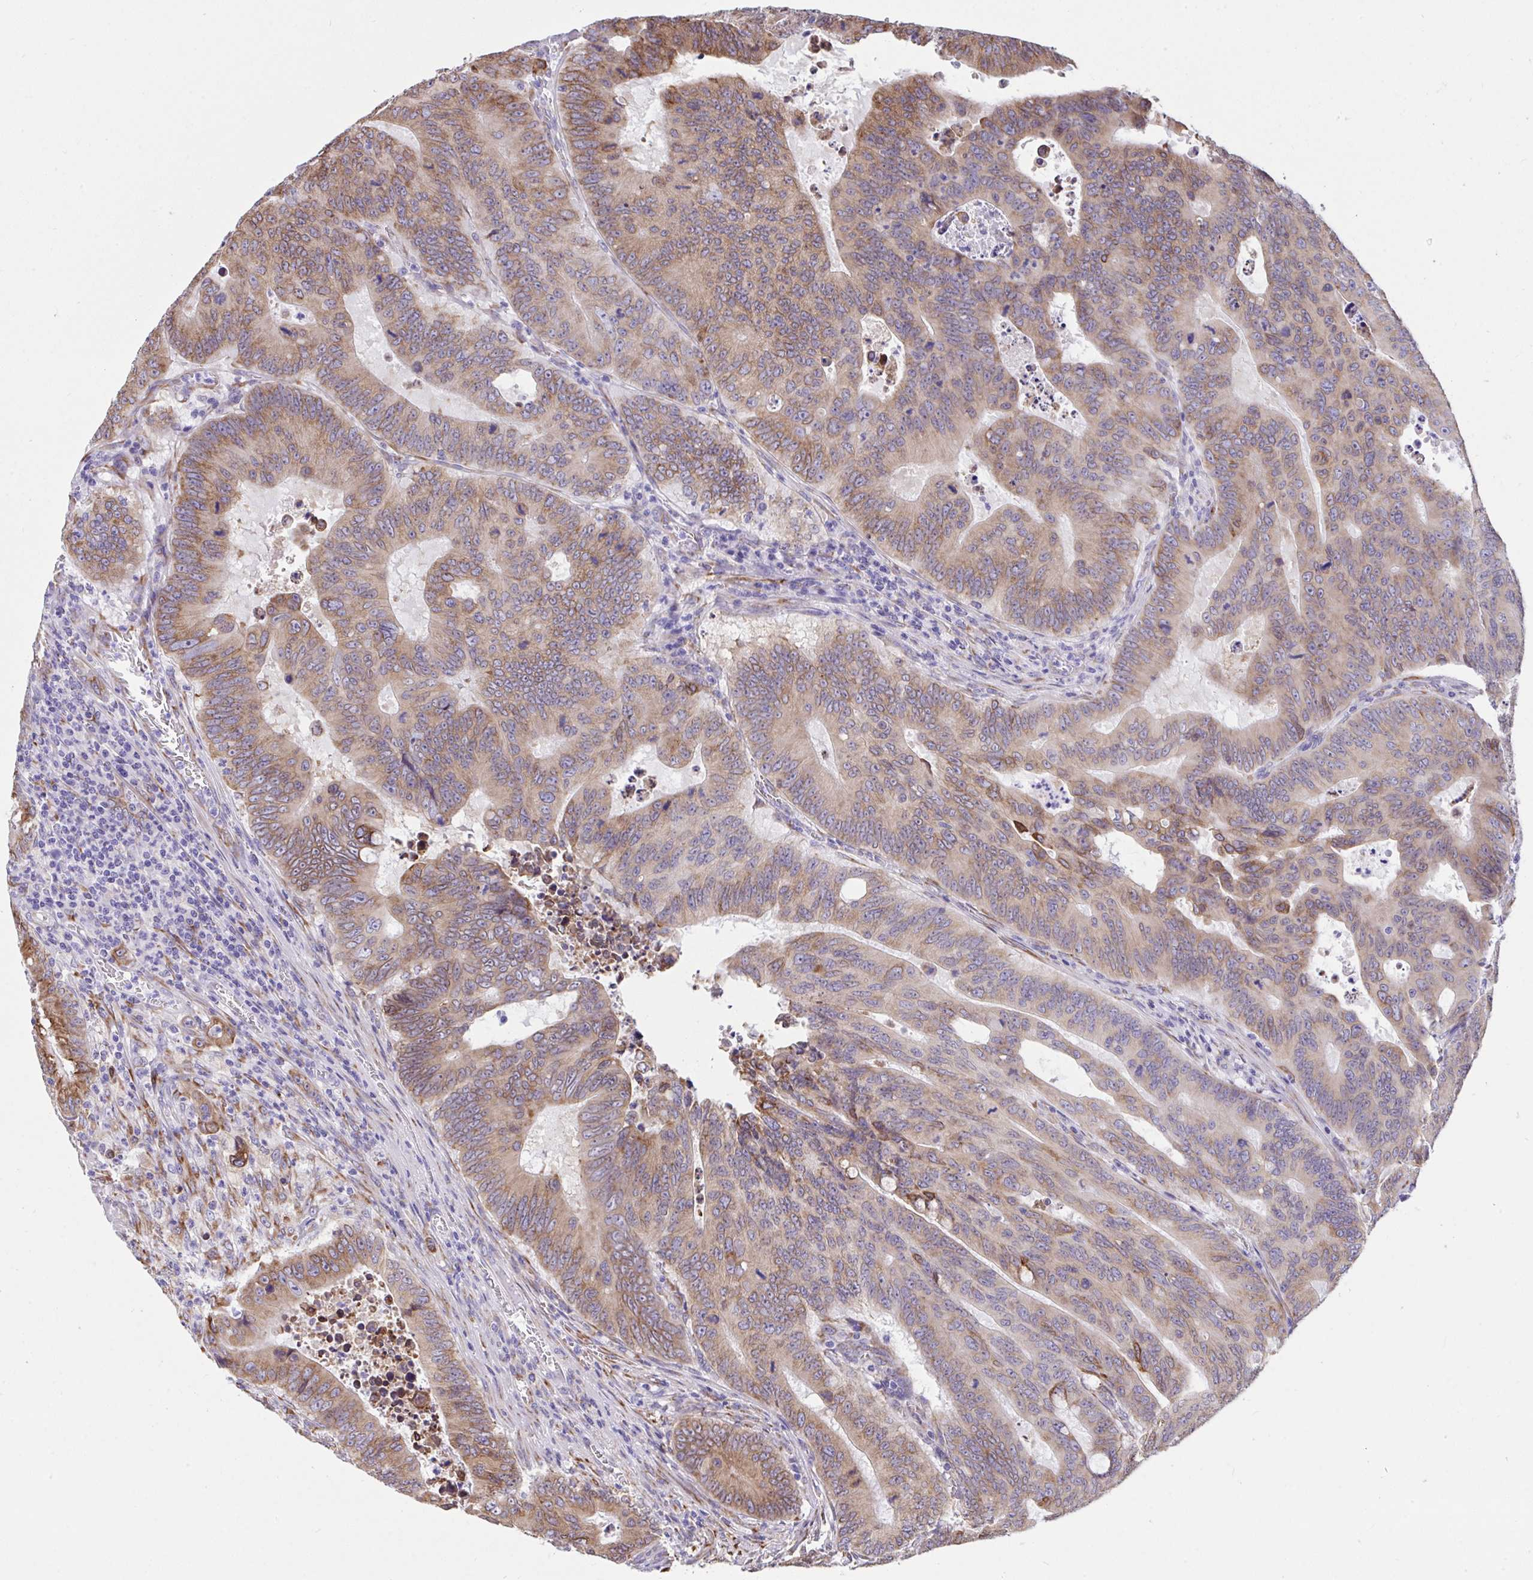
{"staining": {"intensity": "moderate", "quantity": ">75%", "location": "cytoplasmic/membranous"}, "tissue": "colorectal cancer", "cell_type": "Tumor cells", "image_type": "cancer", "snomed": [{"axis": "morphology", "description": "Adenocarcinoma, NOS"}, {"axis": "topography", "description": "Colon"}], "caption": "The photomicrograph demonstrates staining of colorectal adenocarcinoma, revealing moderate cytoplasmic/membranous protein positivity (brown color) within tumor cells. (DAB (3,3'-diaminobenzidine) = brown stain, brightfield microscopy at high magnification).", "gene": "ASPH", "patient": {"sex": "male", "age": 62}}